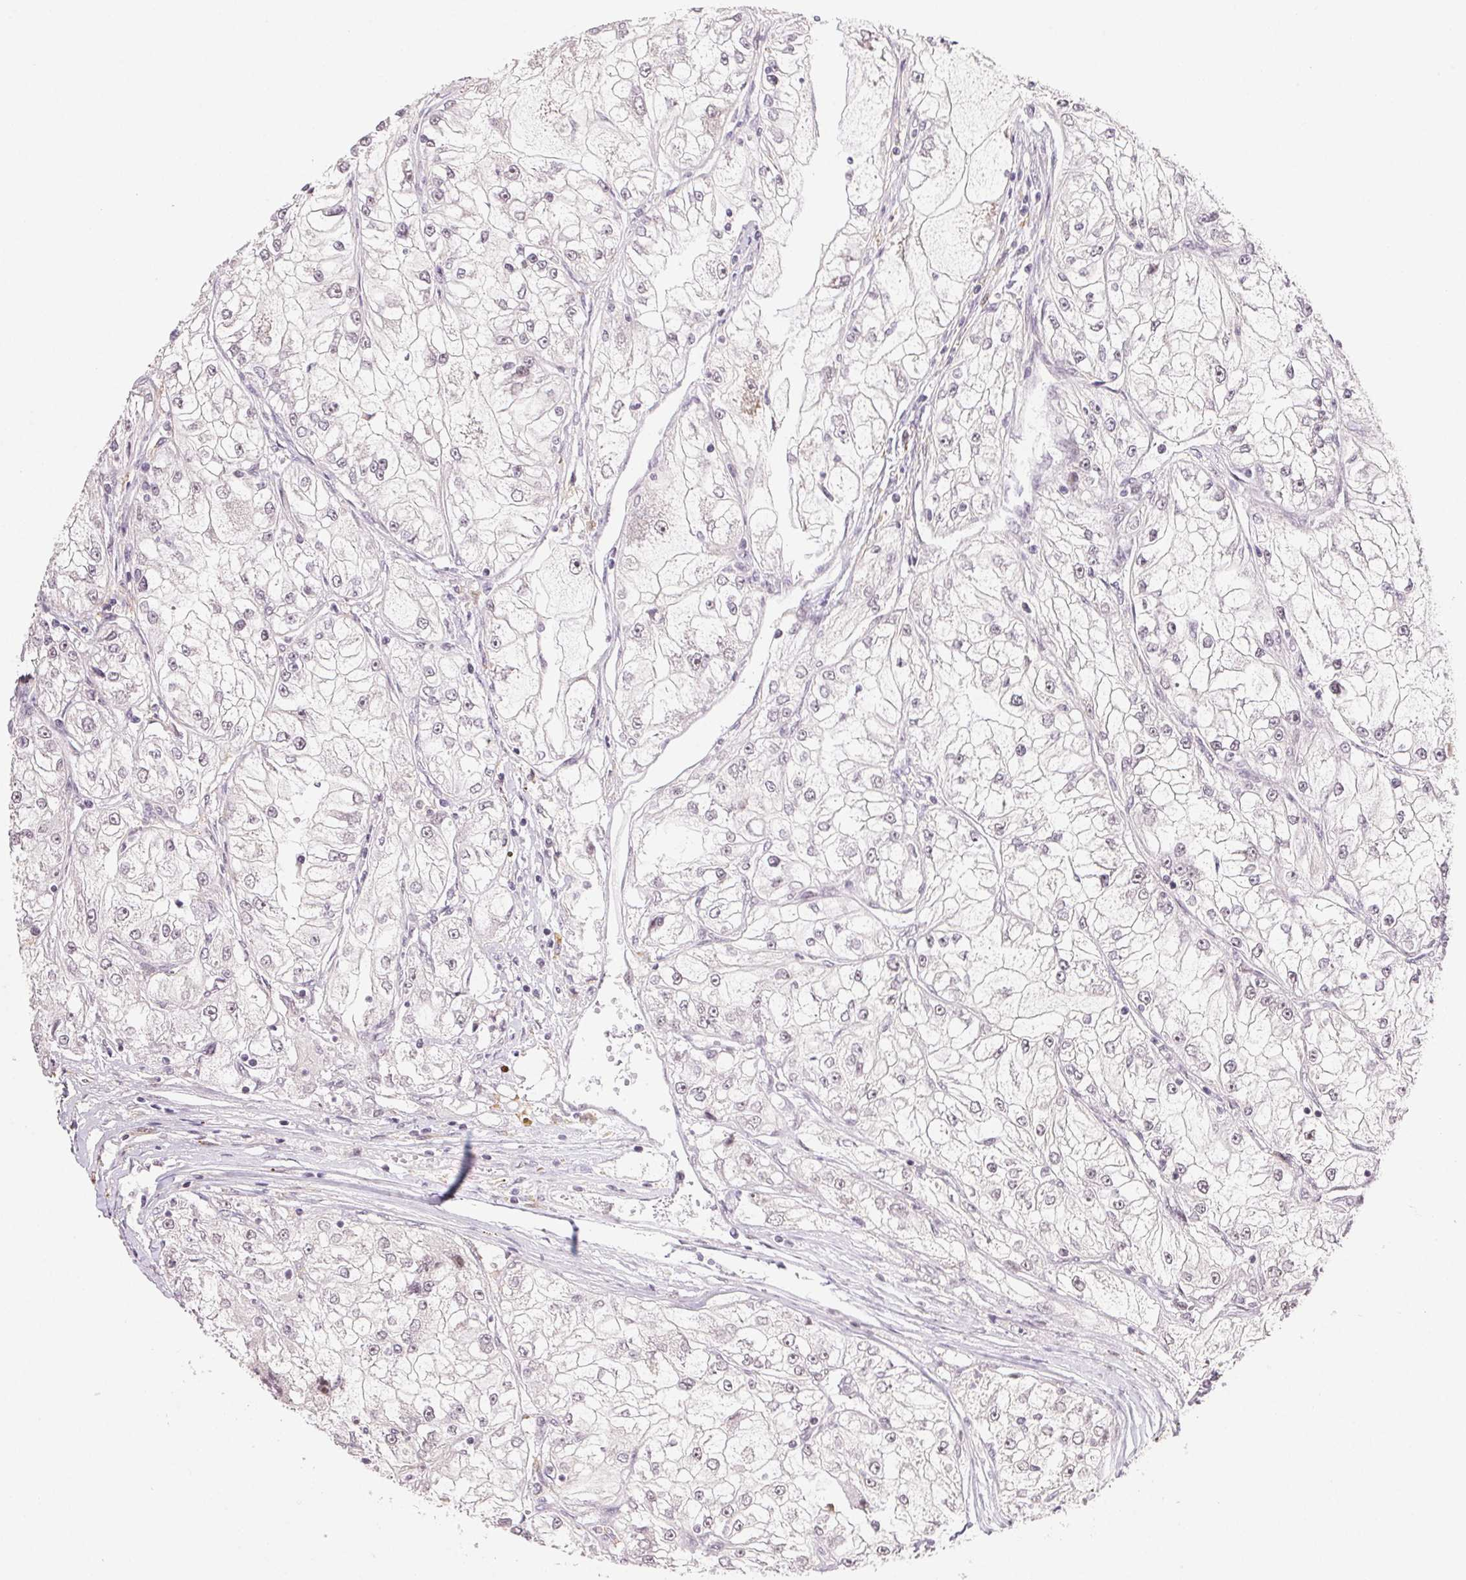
{"staining": {"intensity": "negative", "quantity": "none", "location": "none"}, "tissue": "renal cancer", "cell_type": "Tumor cells", "image_type": "cancer", "snomed": [{"axis": "morphology", "description": "Adenocarcinoma, NOS"}, {"axis": "topography", "description": "Kidney"}], "caption": "Immunohistochemical staining of human renal adenocarcinoma displays no significant expression in tumor cells.", "gene": "PRPF18", "patient": {"sex": "female", "age": 72}}